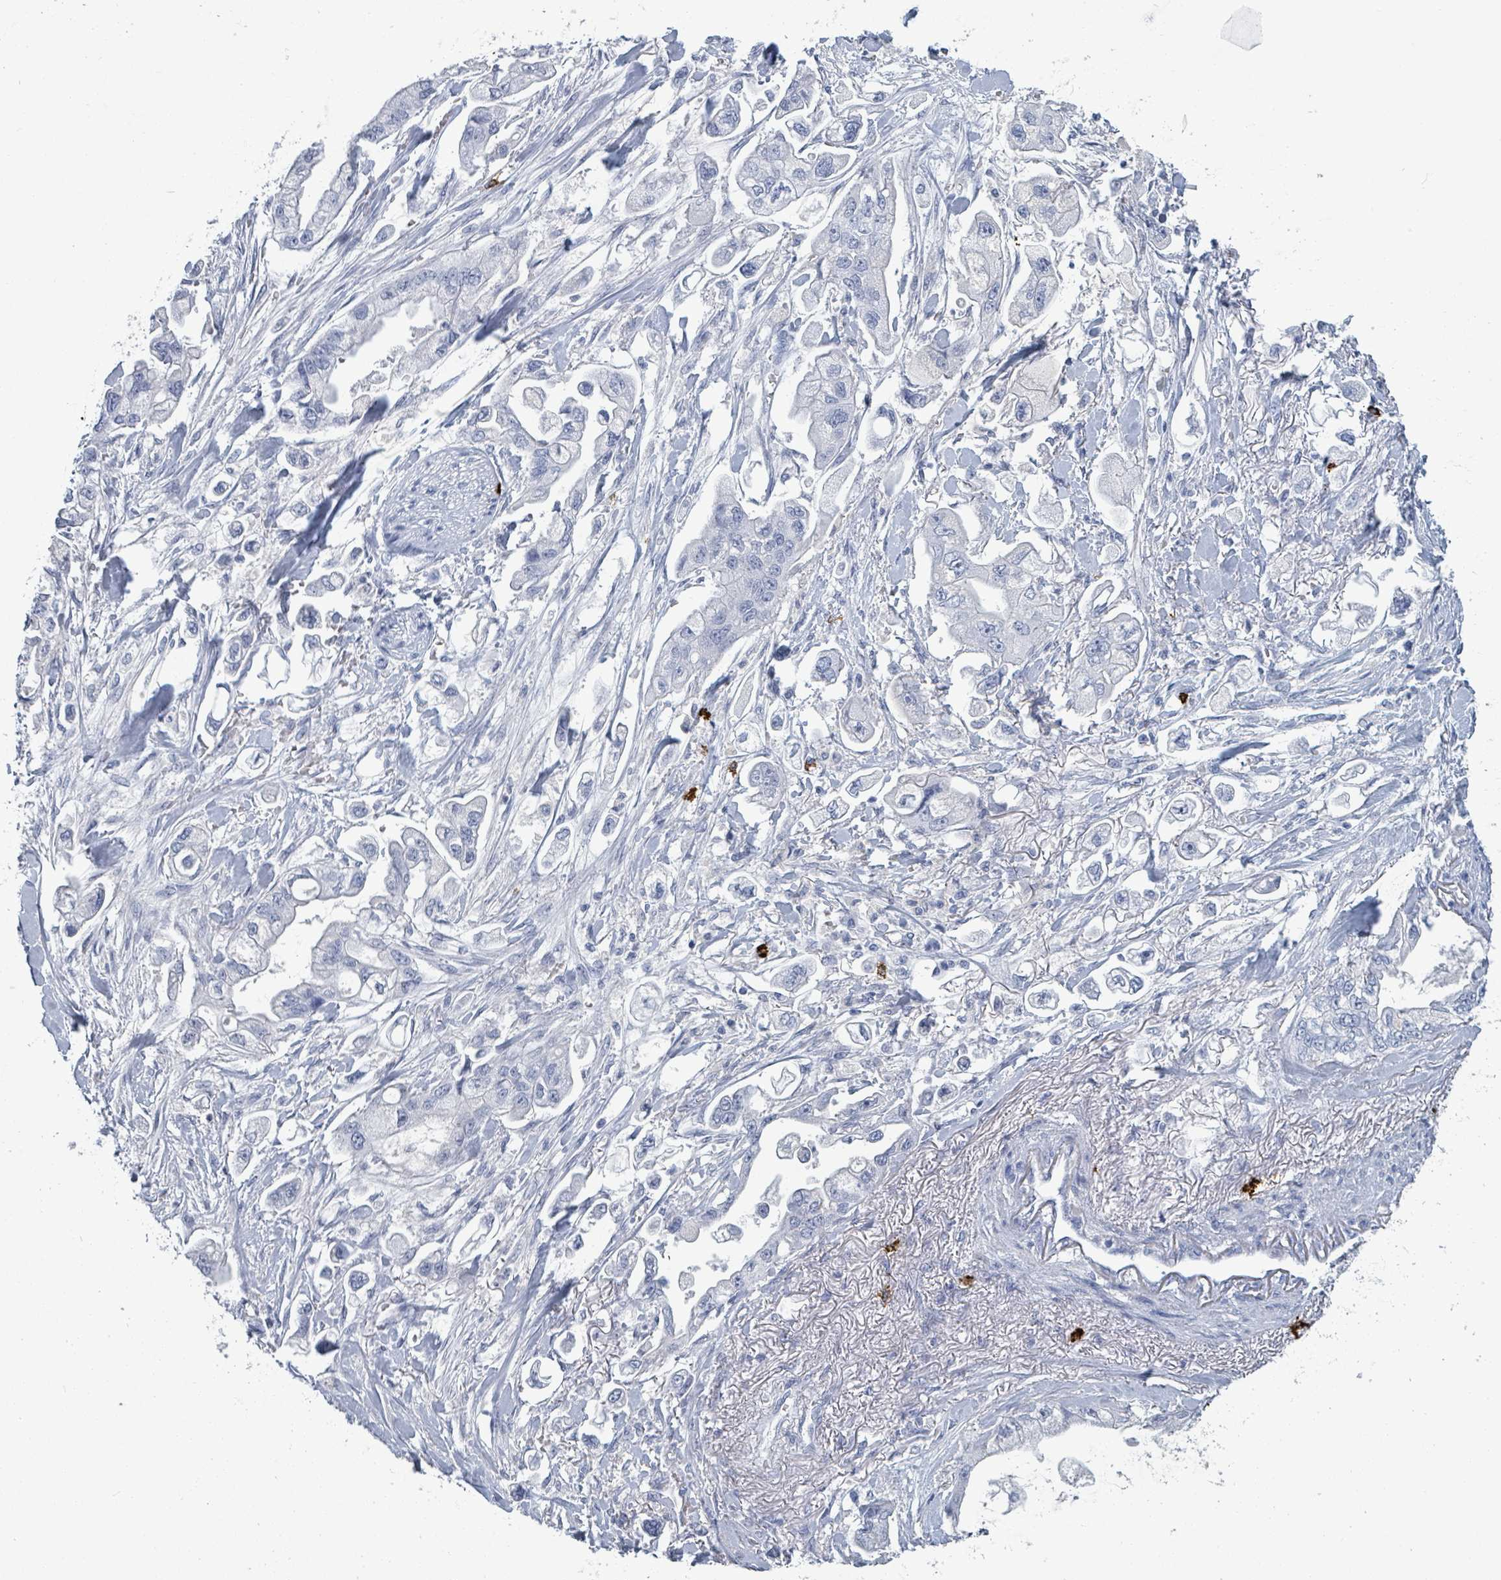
{"staining": {"intensity": "negative", "quantity": "none", "location": "none"}, "tissue": "stomach cancer", "cell_type": "Tumor cells", "image_type": "cancer", "snomed": [{"axis": "morphology", "description": "Adenocarcinoma, NOS"}, {"axis": "topography", "description": "Stomach"}], "caption": "This histopathology image is of stomach cancer stained with immunohistochemistry (IHC) to label a protein in brown with the nuclei are counter-stained blue. There is no positivity in tumor cells.", "gene": "VPS13D", "patient": {"sex": "male", "age": 62}}